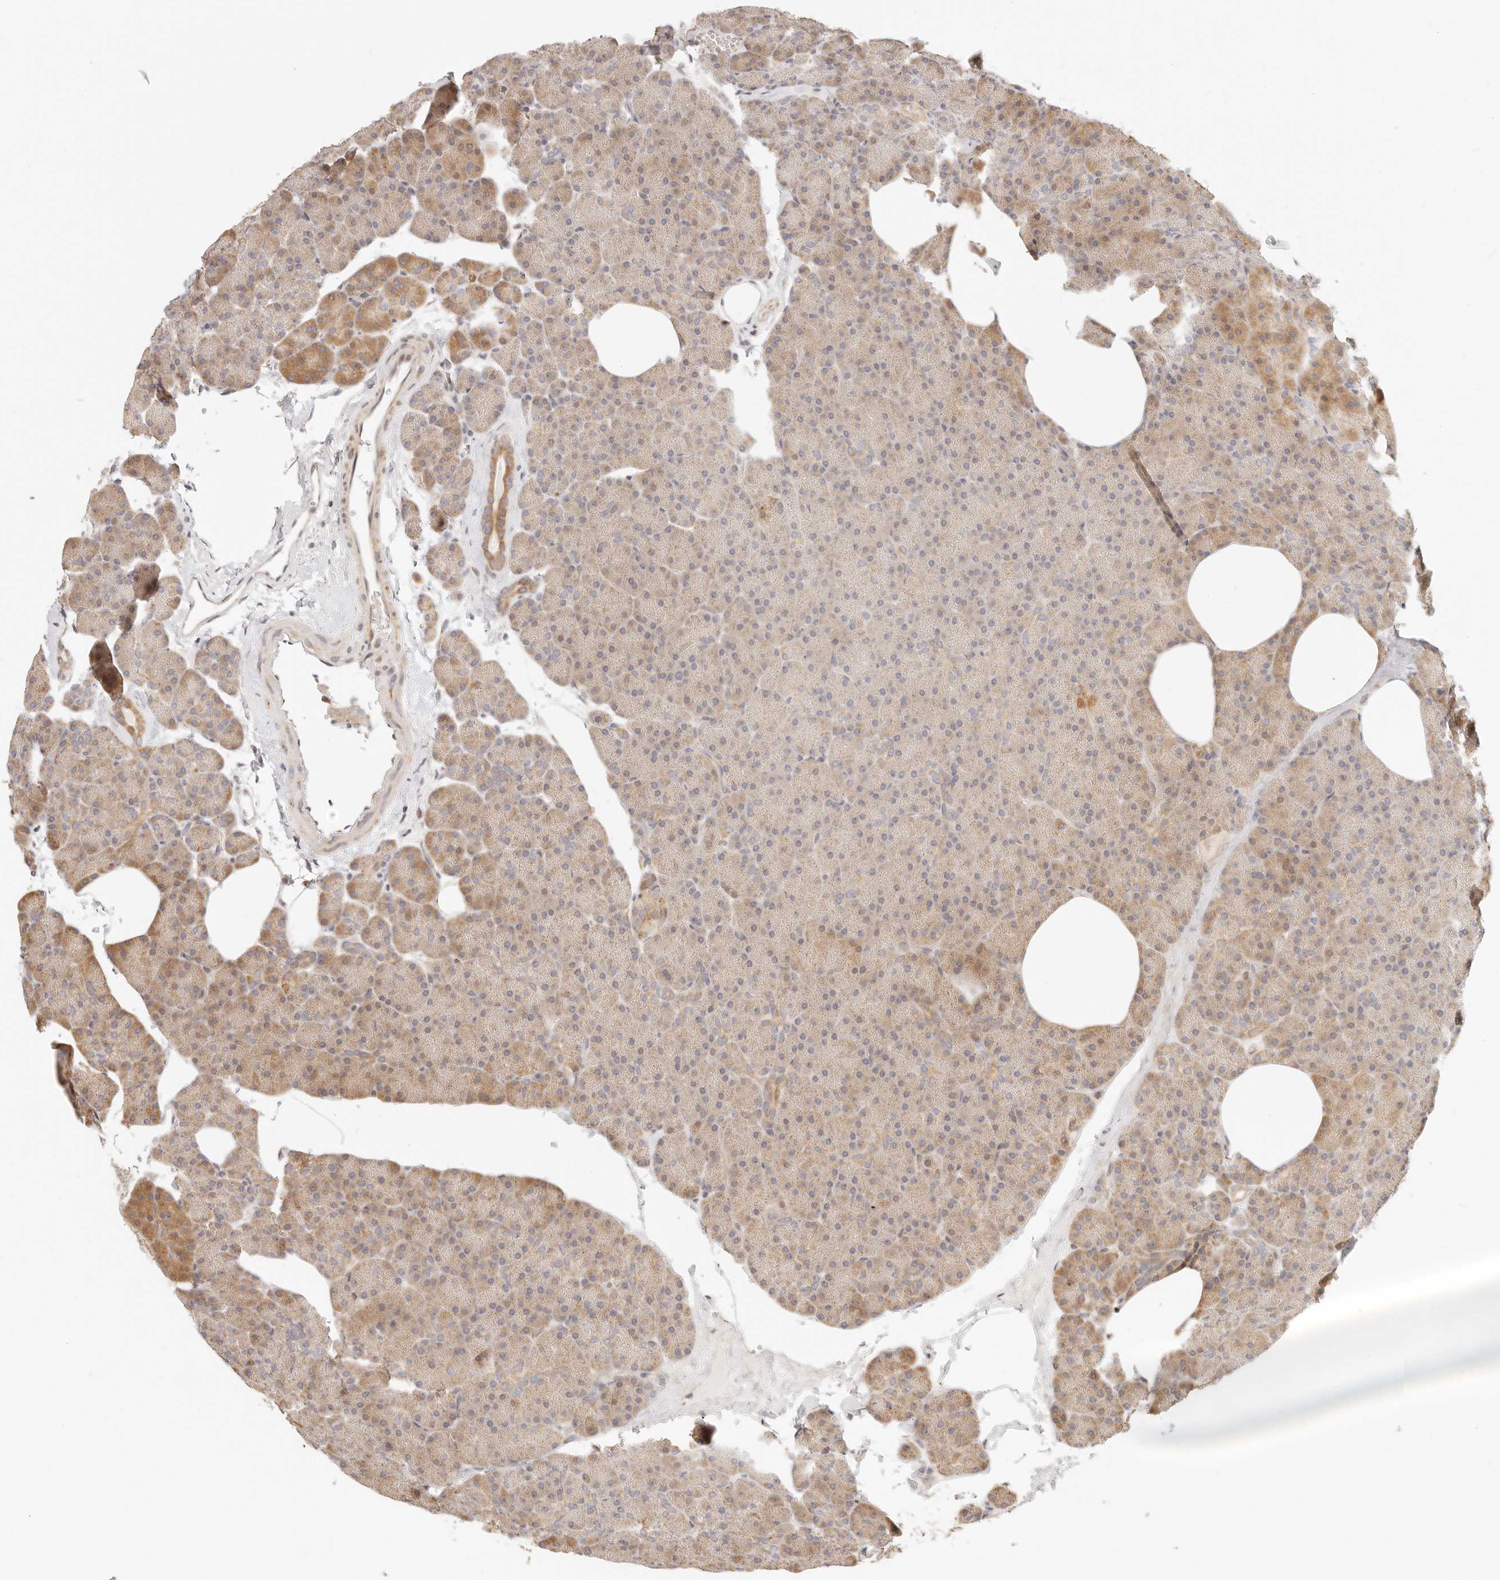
{"staining": {"intensity": "moderate", "quantity": "25%-75%", "location": "cytoplasmic/membranous"}, "tissue": "pancreas", "cell_type": "Exocrine glandular cells", "image_type": "normal", "snomed": [{"axis": "morphology", "description": "Normal tissue, NOS"}, {"axis": "morphology", "description": "Carcinoid, malignant, NOS"}, {"axis": "topography", "description": "Pancreas"}], "caption": "A medium amount of moderate cytoplasmic/membranous staining is seen in about 25%-75% of exocrine glandular cells in unremarkable pancreas. (DAB IHC, brown staining for protein, blue staining for nuclei).", "gene": "FAM20B", "patient": {"sex": "female", "age": 35}}